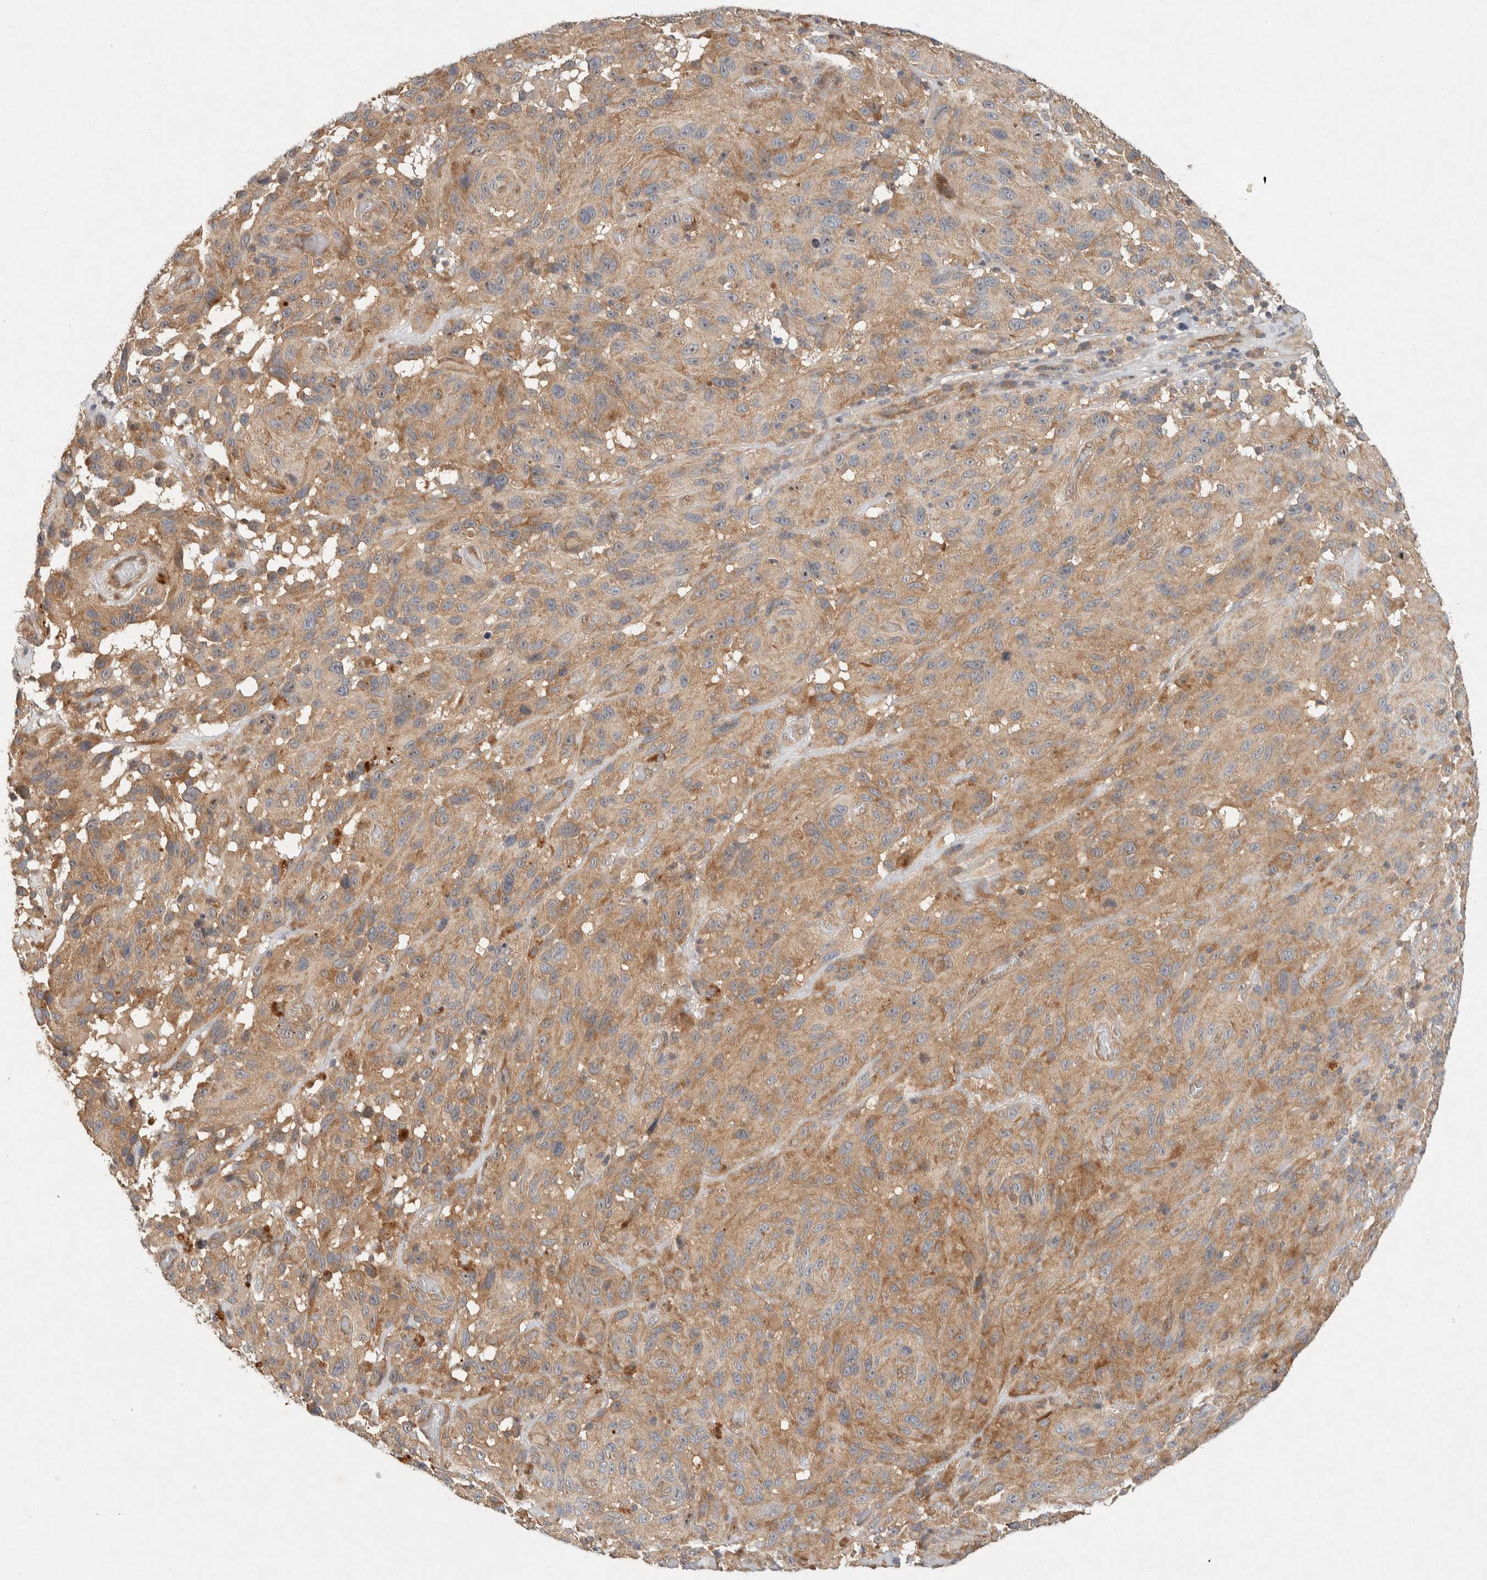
{"staining": {"intensity": "moderate", "quantity": ">75%", "location": "cytoplasmic/membranous"}, "tissue": "melanoma", "cell_type": "Tumor cells", "image_type": "cancer", "snomed": [{"axis": "morphology", "description": "Malignant melanoma, NOS"}, {"axis": "topography", "description": "Skin"}], "caption": "Malignant melanoma stained with a protein marker exhibits moderate staining in tumor cells.", "gene": "PXK", "patient": {"sex": "male", "age": 66}}